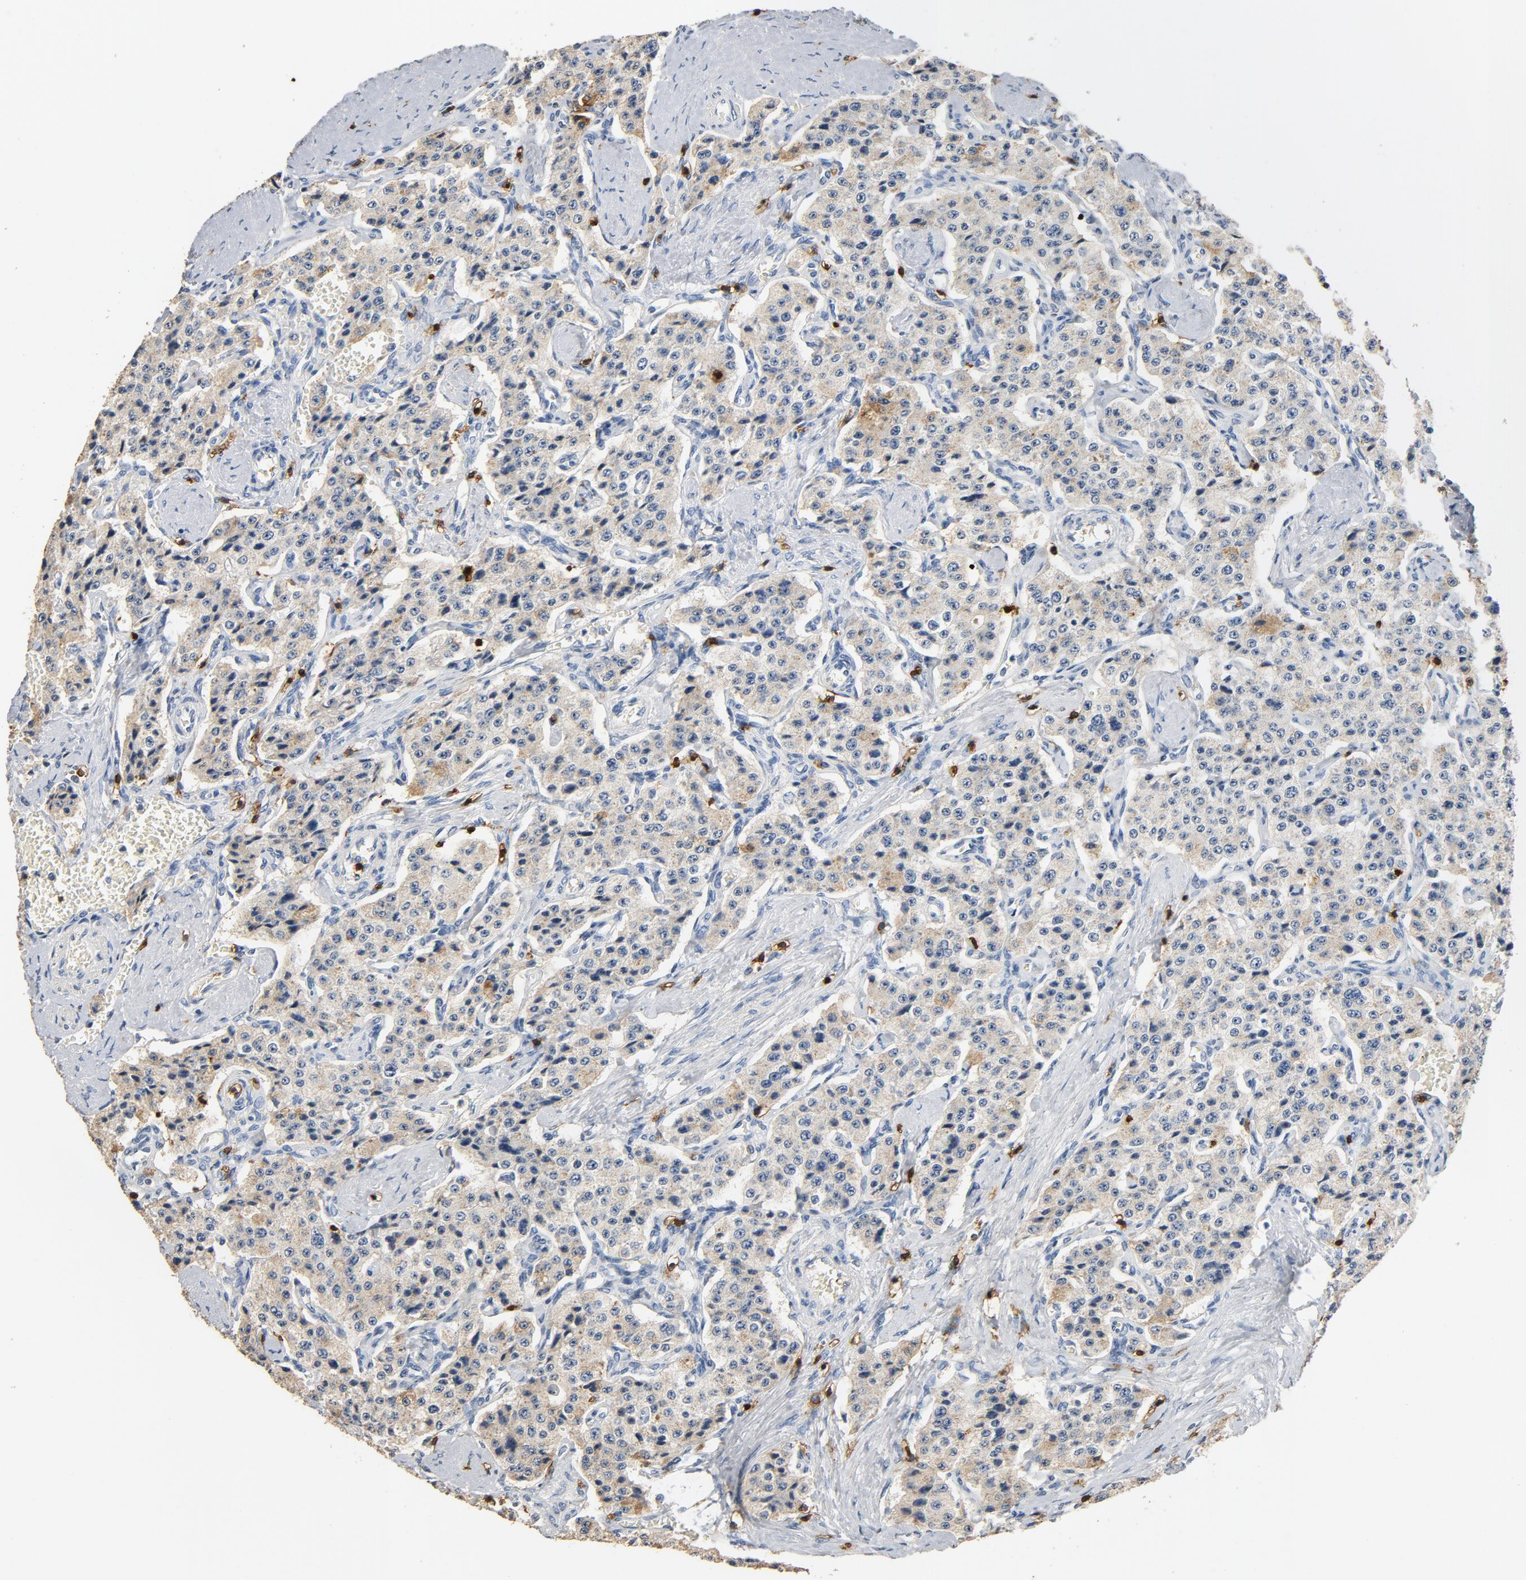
{"staining": {"intensity": "weak", "quantity": ">75%", "location": "cytoplasmic/membranous"}, "tissue": "carcinoid", "cell_type": "Tumor cells", "image_type": "cancer", "snomed": [{"axis": "morphology", "description": "Carcinoid, malignant, NOS"}, {"axis": "topography", "description": "Small intestine"}], "caption": "The photomicrograph demonstrates staining of carcinoid, revealing weak cytoplasmic/membranous protein positivity (brown color) within tumor cells.", "gene": "CD247", "patient": {"sex": "male", "age": 52}}